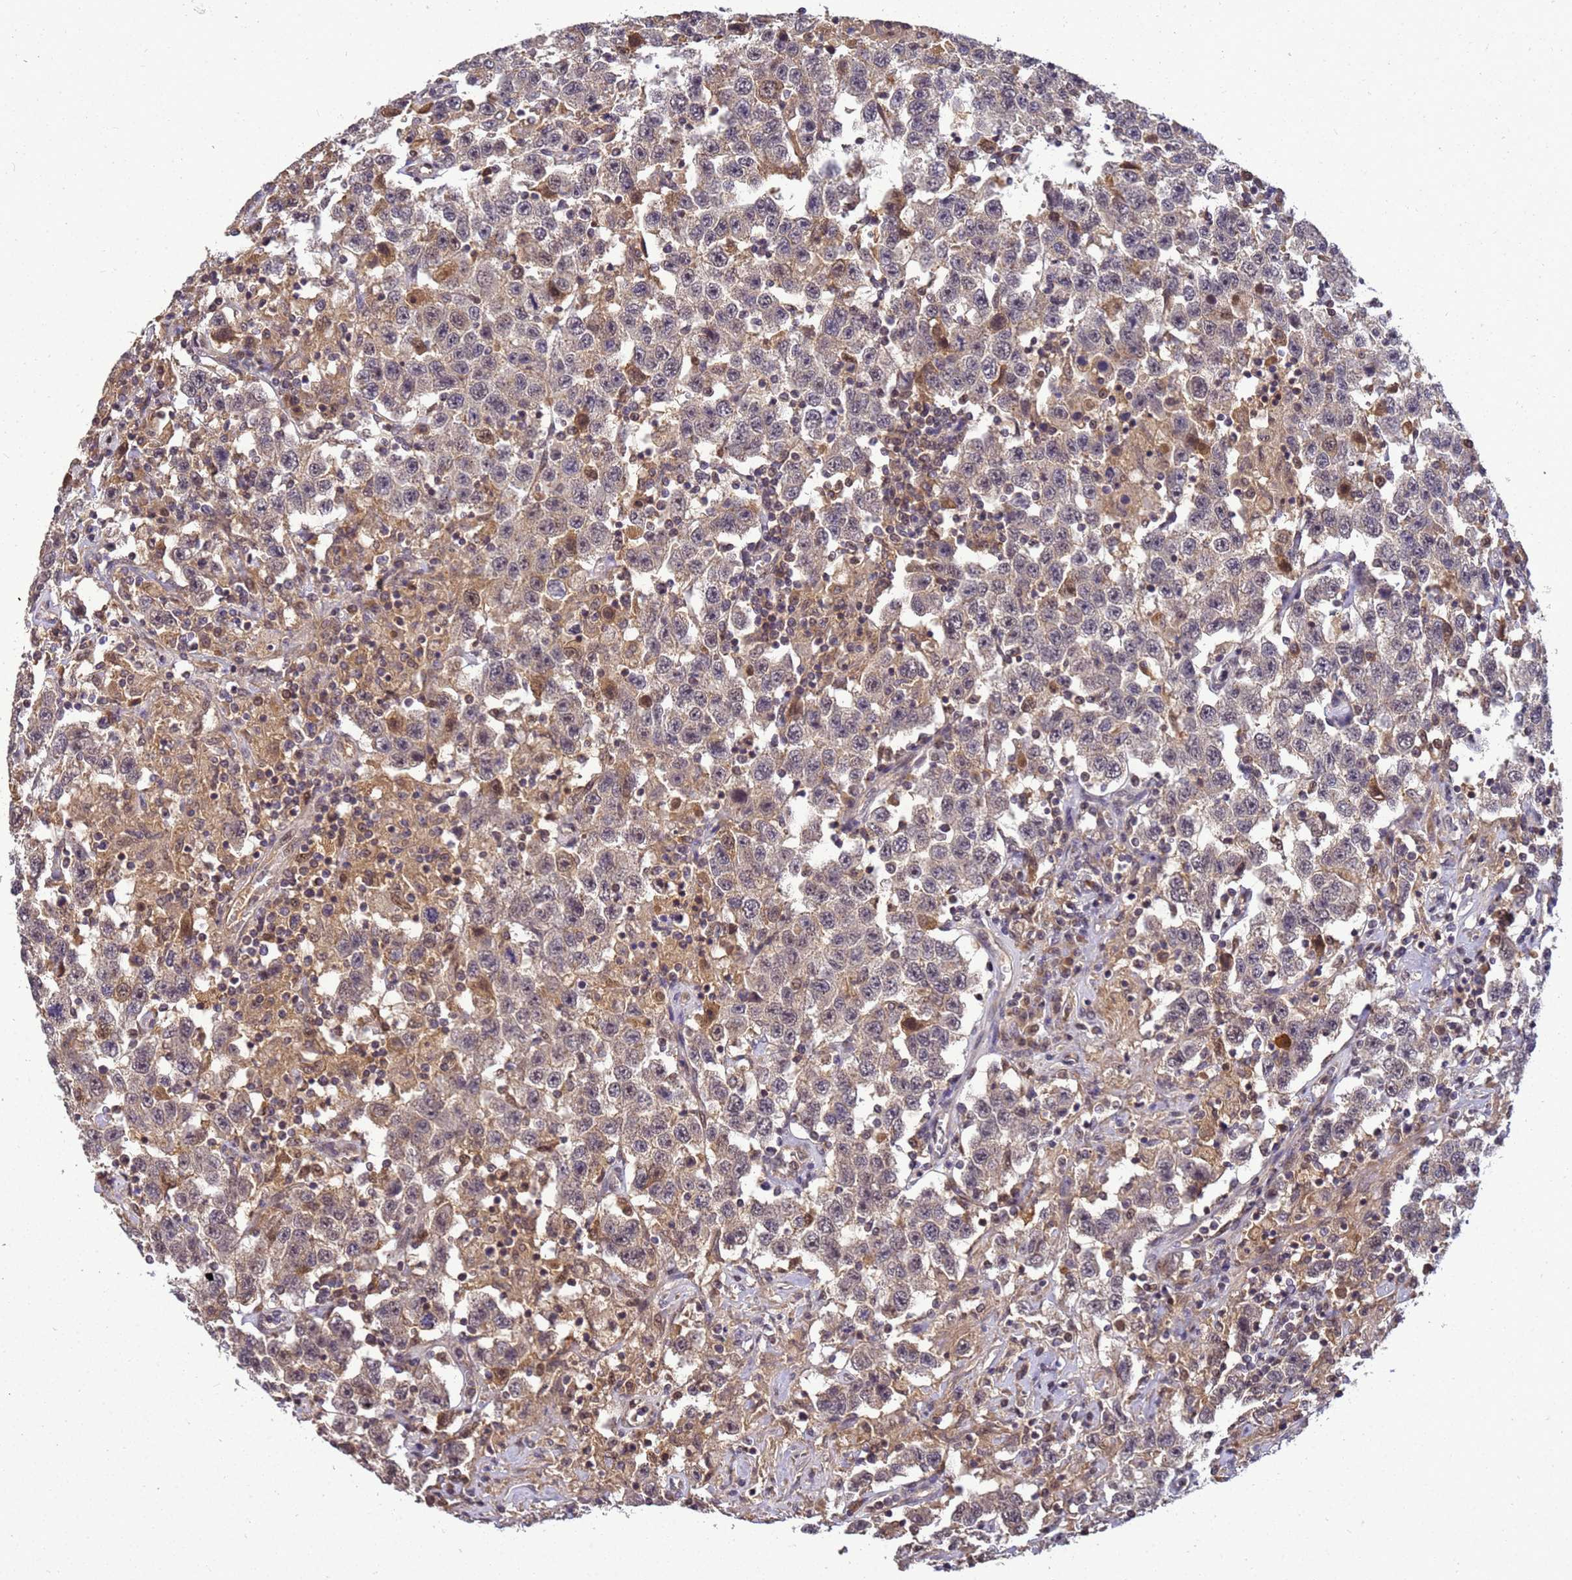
{"staining": {"intensity": "weak", "quantity": "25%-75%", "location": "cytoplasmic/membranous"}, "tissue": "testis cancer", "cell_type": "Tumor cells", "image_type": "cancer", "snomed": [{"axis": "morphology", "description": "Seminoma, NOS"}, {"axis": "topography", "description": "Testis"}], "caption": "Testis cancer tissue demonstrates weak cytoplasmic/membranous positivity in approximately 25%-75% of tumor cells", "gene": "TMEM74B", "patient": {"sex": "male", "age": 41}}